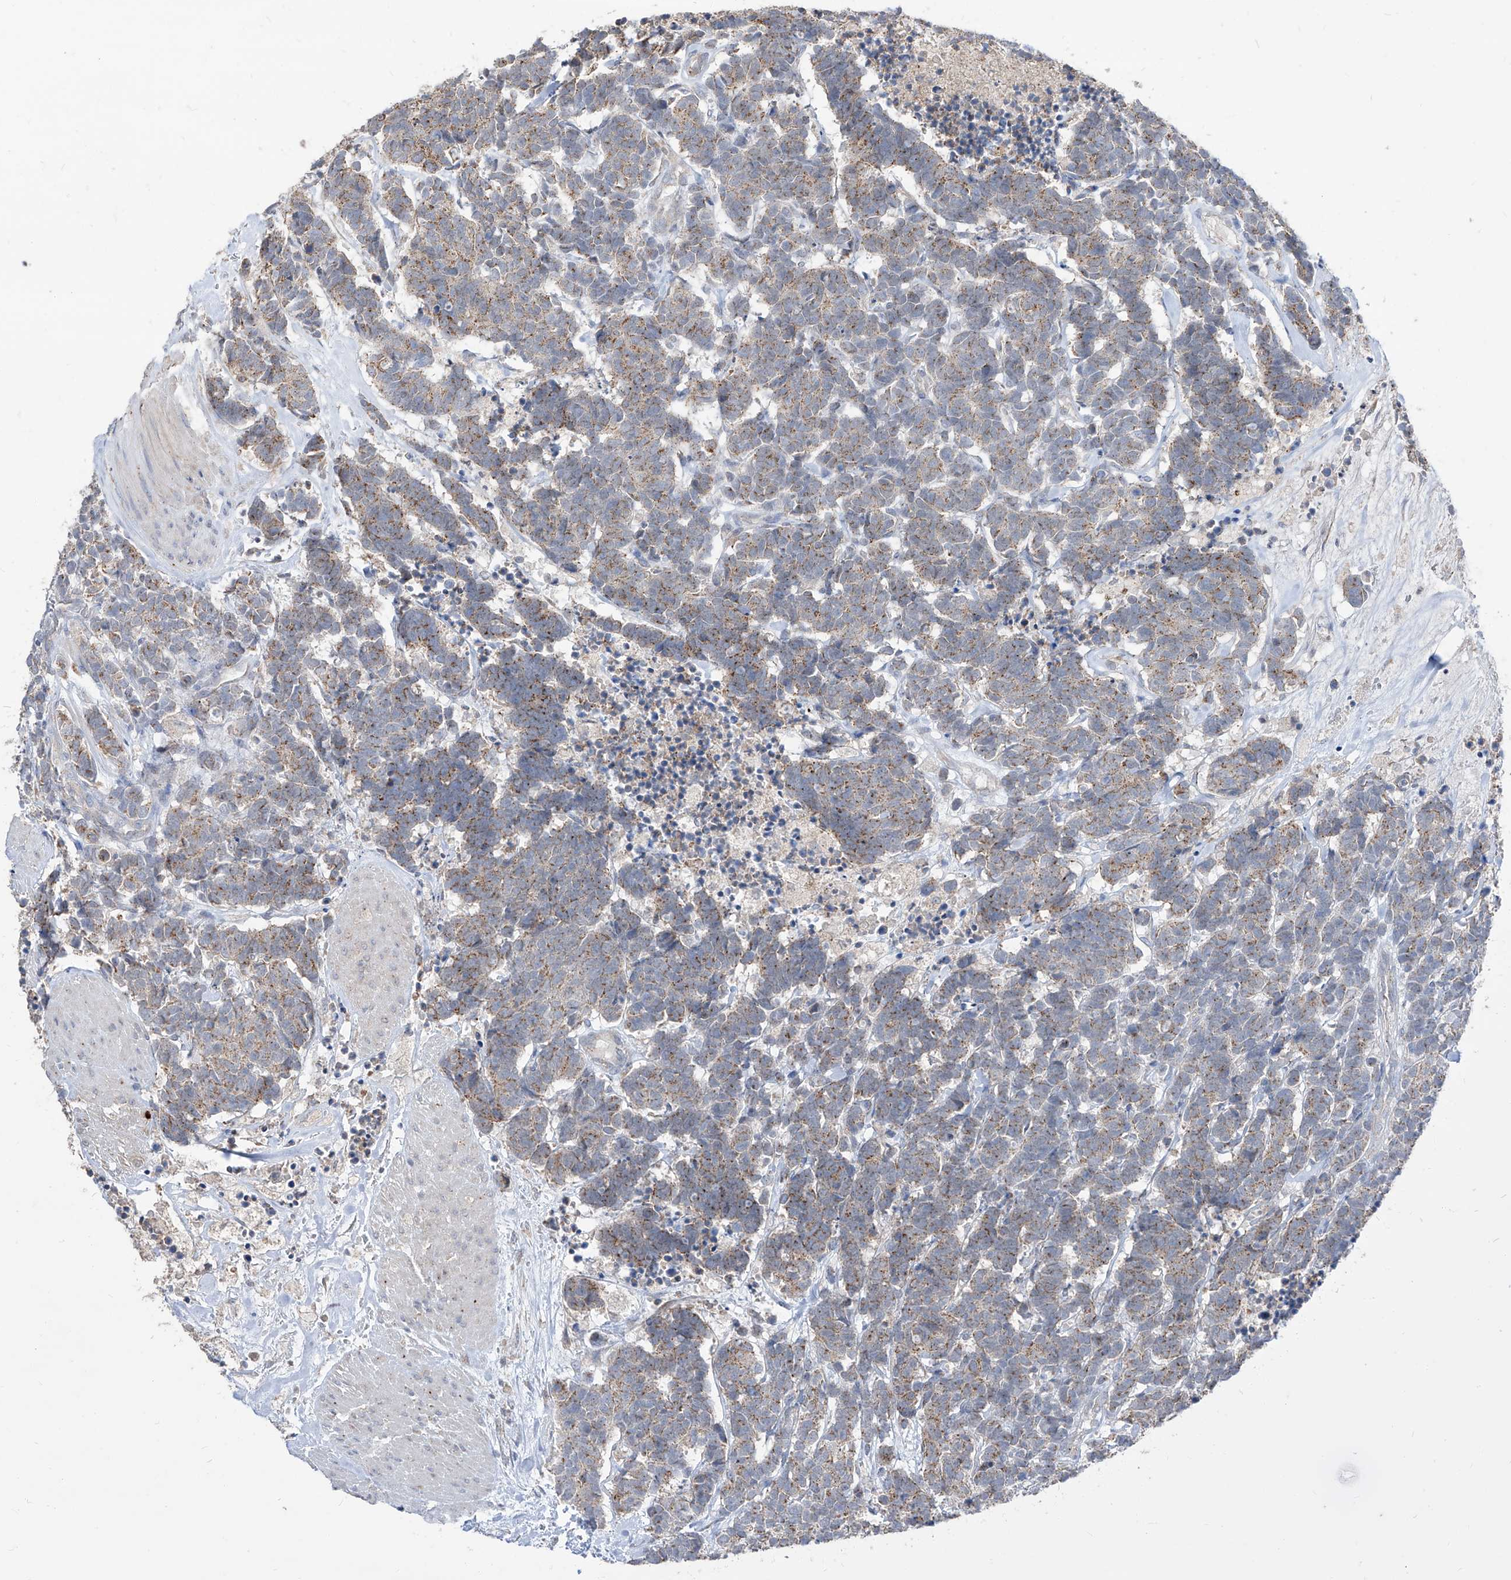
{"staining": {"intensity": "moderate", "quantity": ">75%", "location": "cytoplasmic/membranous"}, "tissue": "carcinoid", "cell_type": "Tumor cells", "image_type": "cancer", "snomed": [{"axis": "morphology", "description": "Carcinoma, NOS"}, {"axis": "morphology", "description": "Carcinoid, malignant, NOS"}, {"axis": "topography", "description": "Urinary bladder"}], "caption": "Carcinoid stained with IHC shows moderate cytoplasmic/membranous positivity in about >75% of tumor cells. (Stains: DAB in brown, nuclei in blue, Microscopy: brightfield microscopy at high magnification).", "gene": "BROX", "patient": {"sex": "male", "age": 57}}